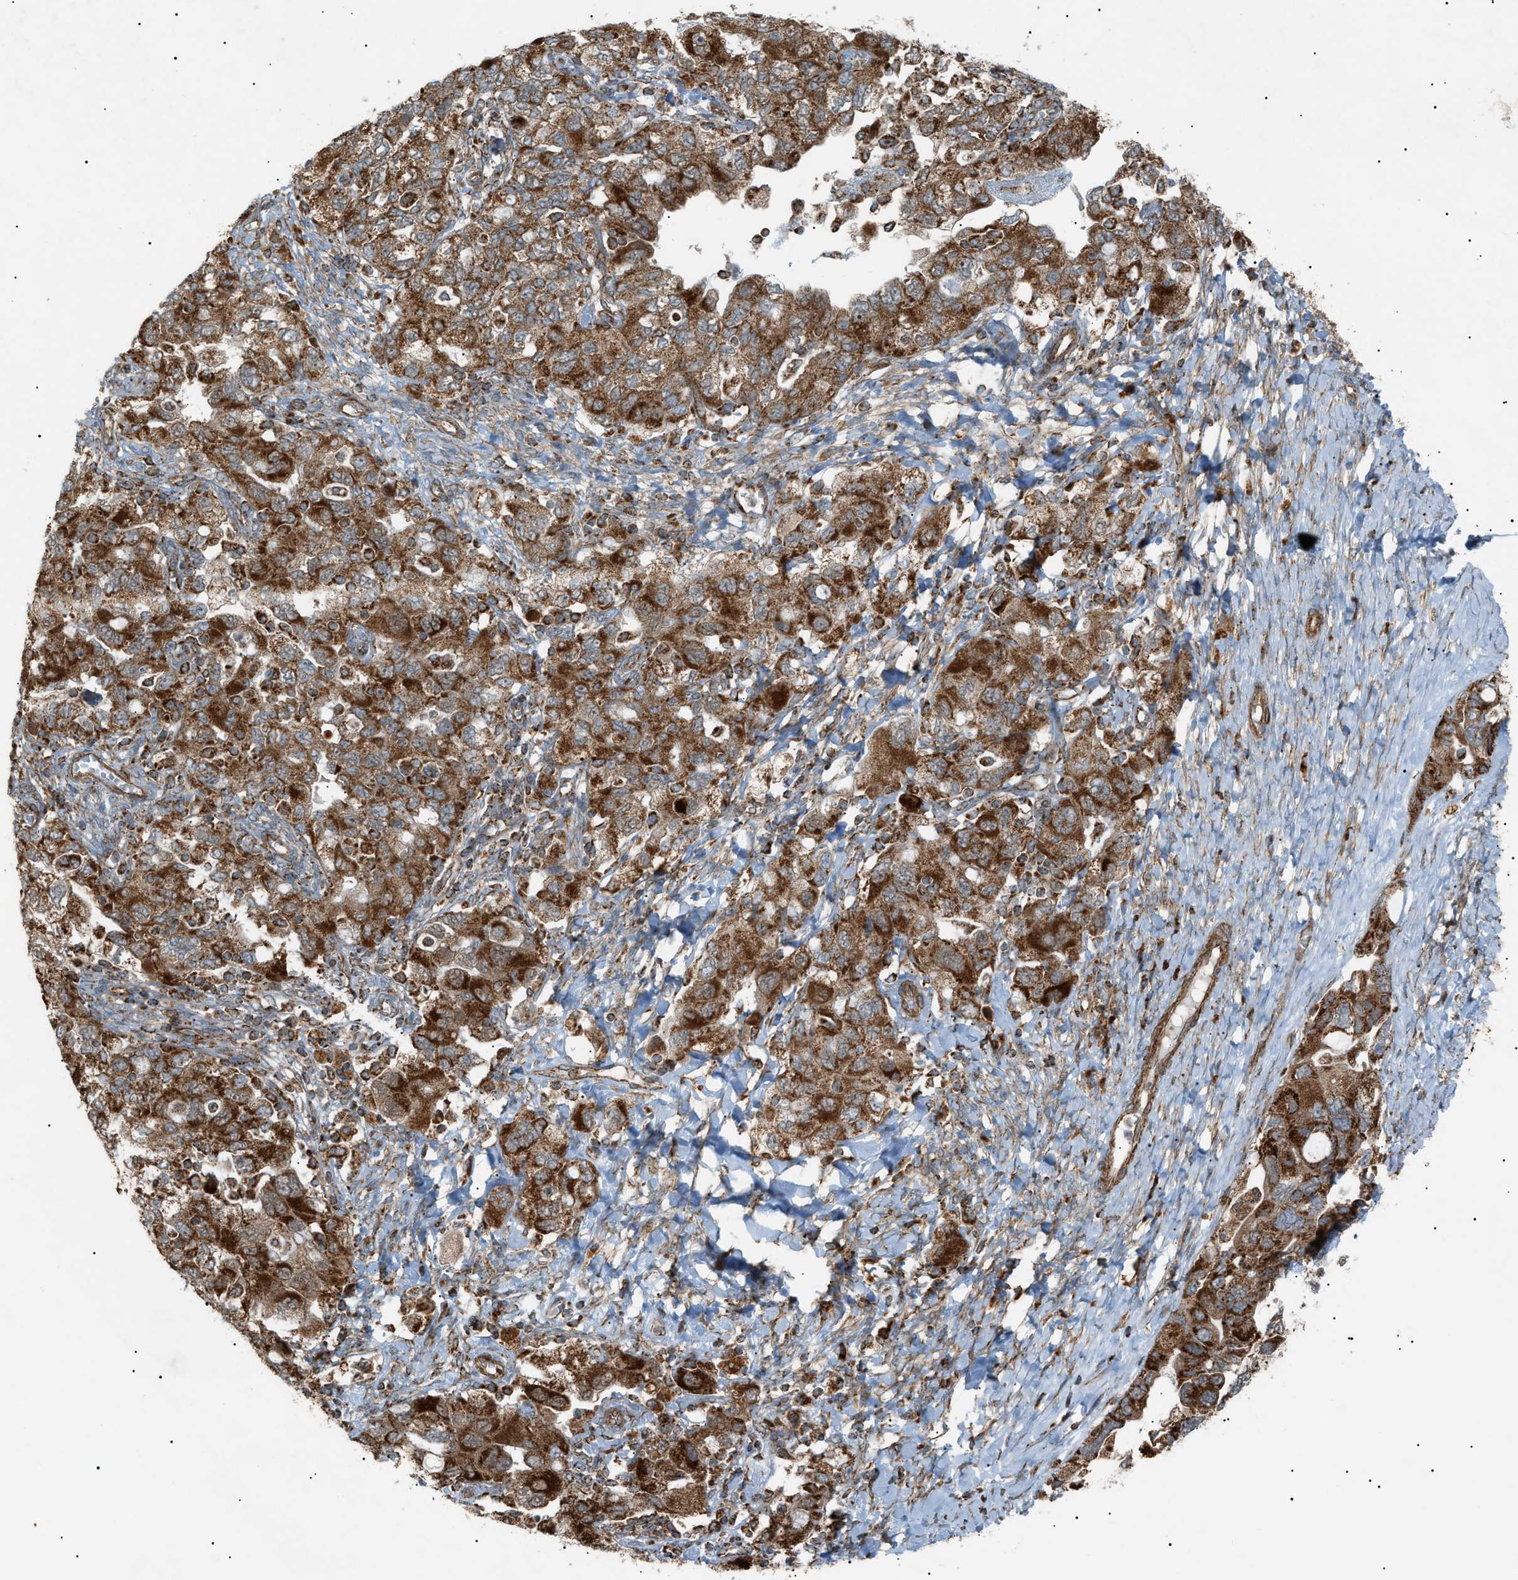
{"staining": {"intensity": "strong", "quantity": ">75%", "location": "cytoplasmic/membranous"}, "tissue": "ovarian cancer", "cell_type": "Tumor cells", "image_type": "cancer", "snomed": [{"axis": "morphology", "description": "Carcinoma, NOS"}, {"axis": "morphology", "description": "Cystadenocarcinoma, serous, NOS"}, {"axis": "topography", "description": "Ovary"}], "caption": "Ovarian cancer tissue shows strong cytoplasmic/membranous staining in approximately >75% of tumor cells", "gene": "C1GALT1C1", "patient": {"sex": "female", "age": 69}}